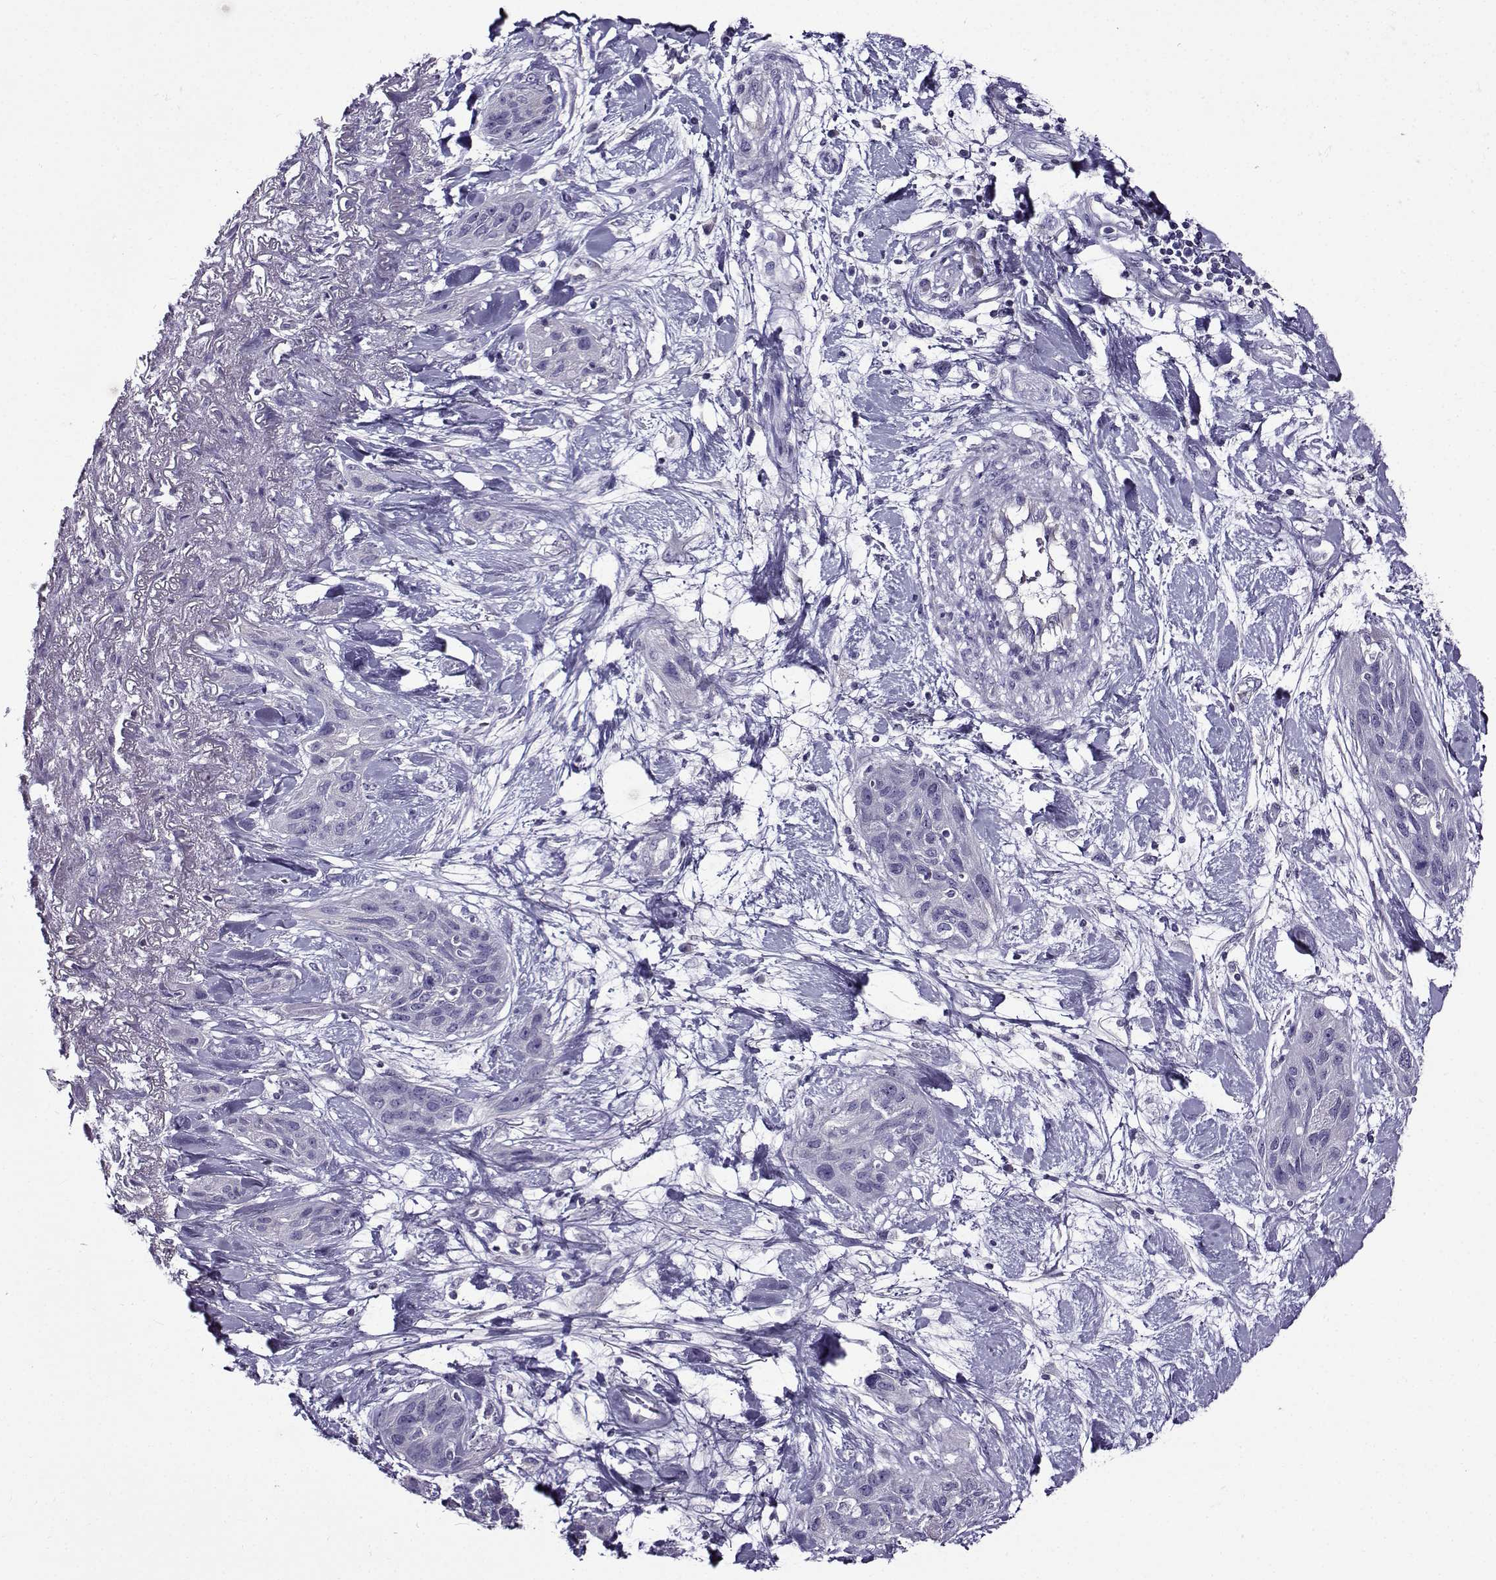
{"staining": {"intensity": "negative", "quantity": "none", "location": "none"}, "tissue": "lung cancer", "cell_type": "Tumor cells", "image_type": "cancer", "snomed": [{"axis": "morphology", "description": "Squamous cell carcinoma, NOS"}, {"axis": "topography", "description": "Lung"}], "caption": "Immunohistochemical staining of human squamous cell carcinoma (lung) shows no significant staining in tumor cells. (Immunohistochemistry, brightfield microscopy, high magnification).", "gene": "TMEM266", "patient": {"sex": "female", "age": 70}}